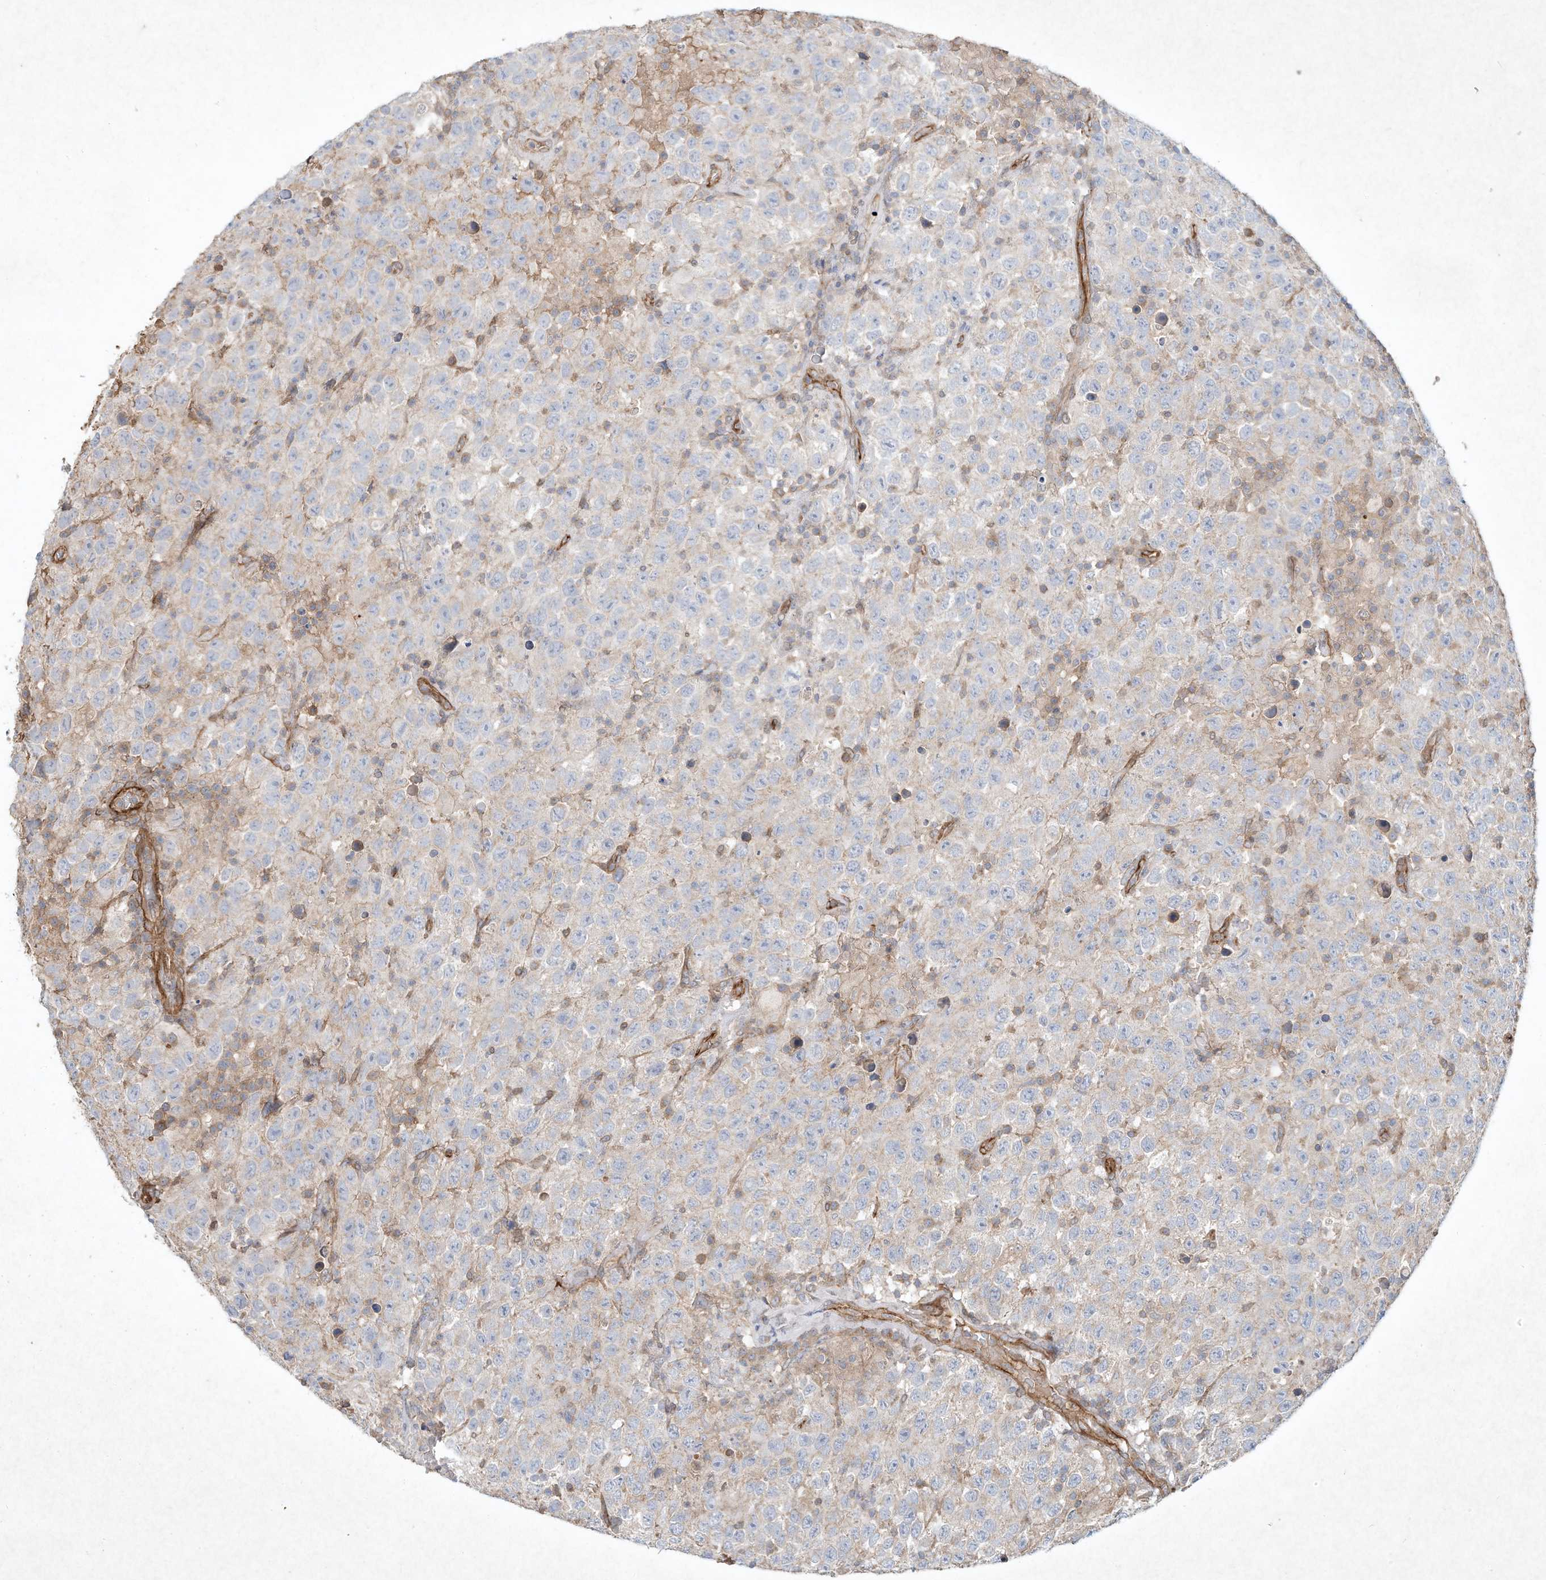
{"staining": {"intensity": "negative", "quantity": "none", "location": "none"}, "tissue": "testis cancer", "cell_type": "Tumor cells", "image_type": "cancer", "snomed": [{"axis": "morphology", "description": "Seminoma, NOS"}, {"axis": "topography", "description": "Testis"}], "caption": "This is an immunohistochemistry photomicrograph of human testis cancer. There is no positivity in tumor cells.", "gene": "HTR5A", "patient": {"sex": "male", "age": 41}}